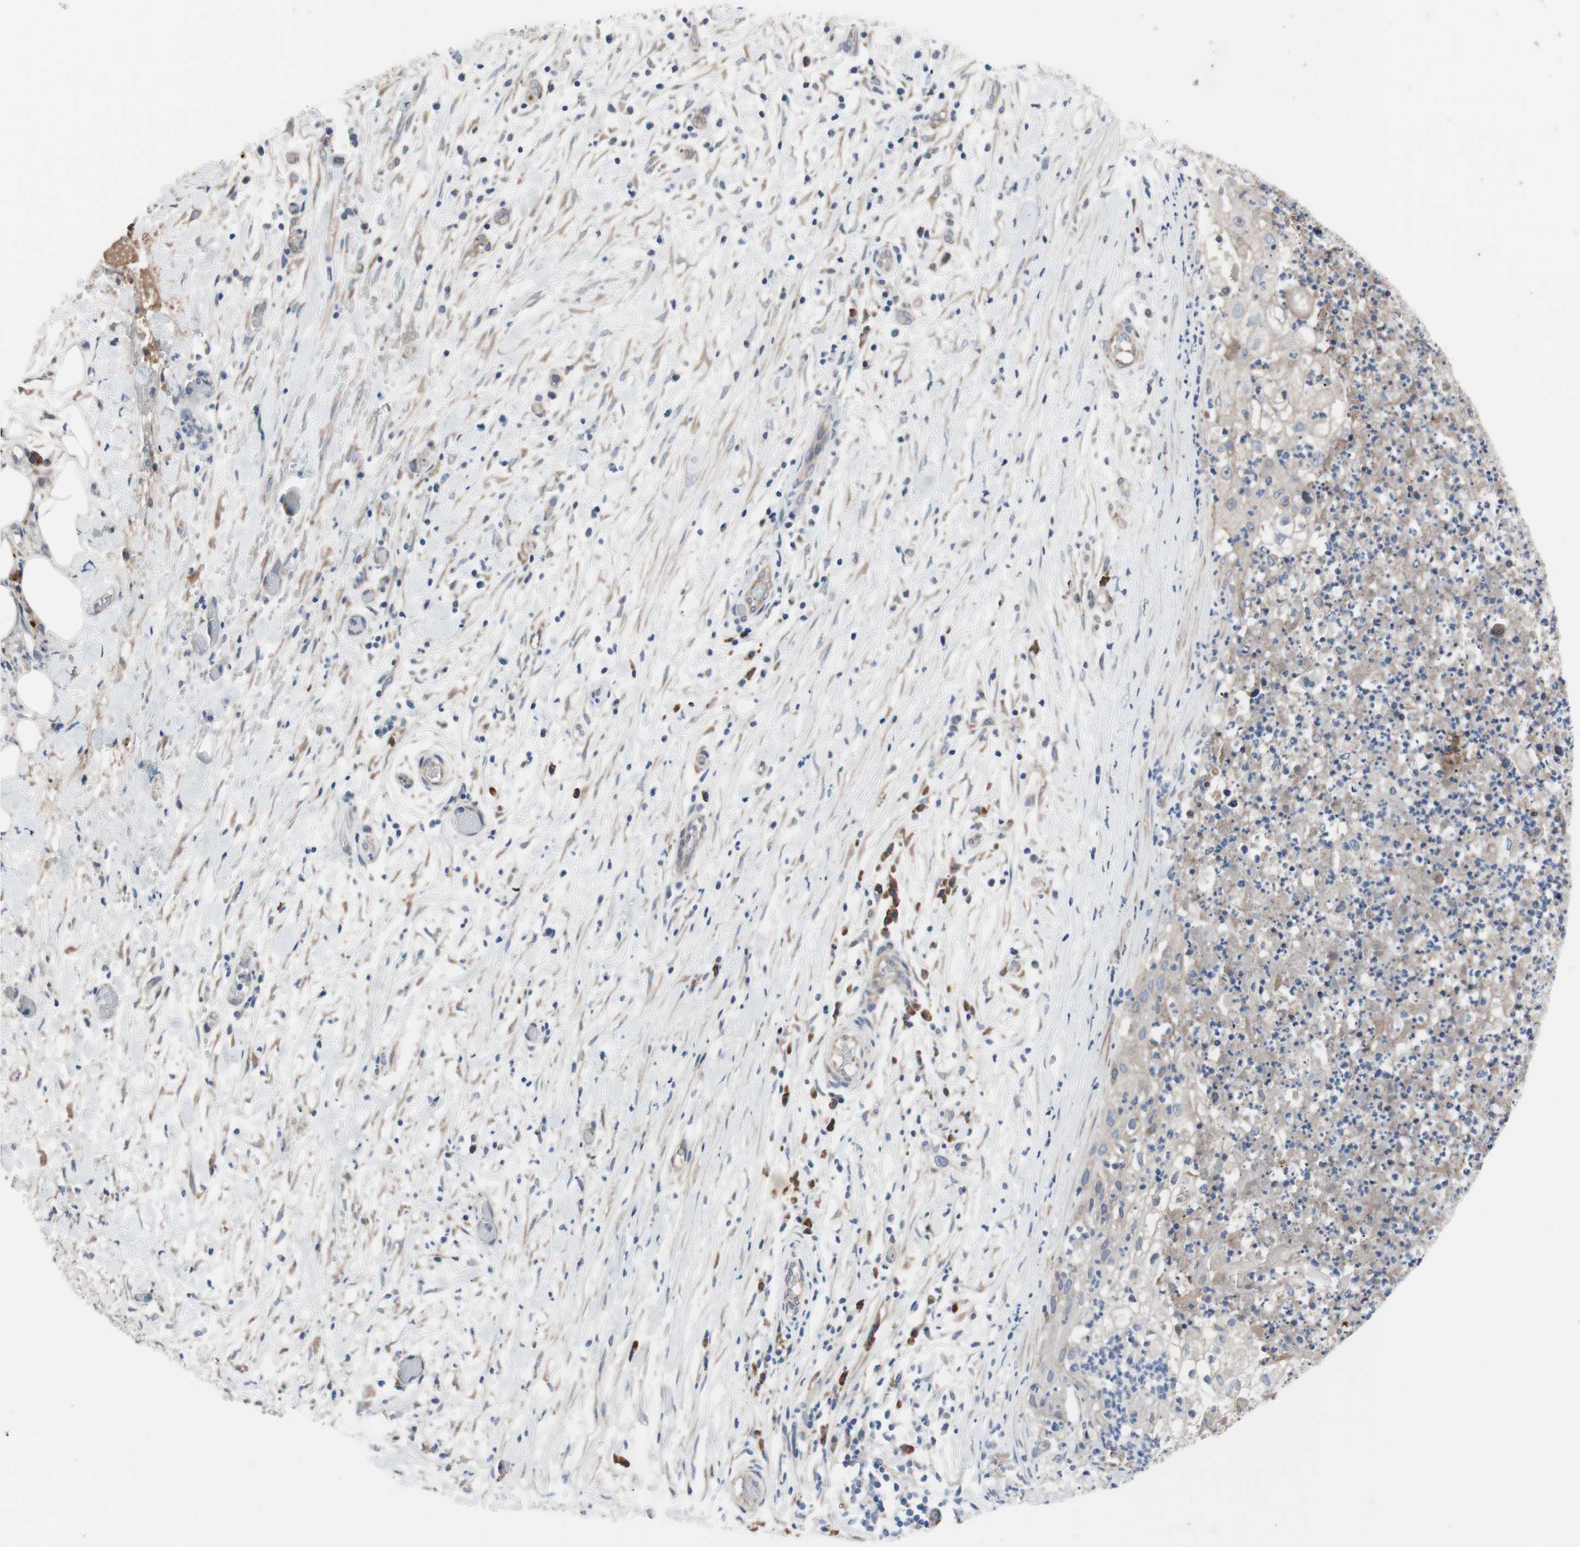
{"staining": {"intensity": "negative", "quantity": "none", "location": "none"}, "tissue": "lung cancer", "cell_type": "Tumor cells", "image_type": "cancer", "snomed": [{"axis": "morphology", "description": "Inflammation, NOS"}, {"axis": "morphology", "description": "Squamous cell carcinoma, NOS"}, {"axis": "topography", "description": "Lymph node"}, {"axis": "topography", "description": "Soft tissue"}, {"axis": "topography", "description": "Lung"}], "caption": "Tumor cells are negative for brown protein staining in lung cancer (squamous cell carcinoma).", "gene": "KANSL1", "patient": {"sex": "male", "age": 66}}